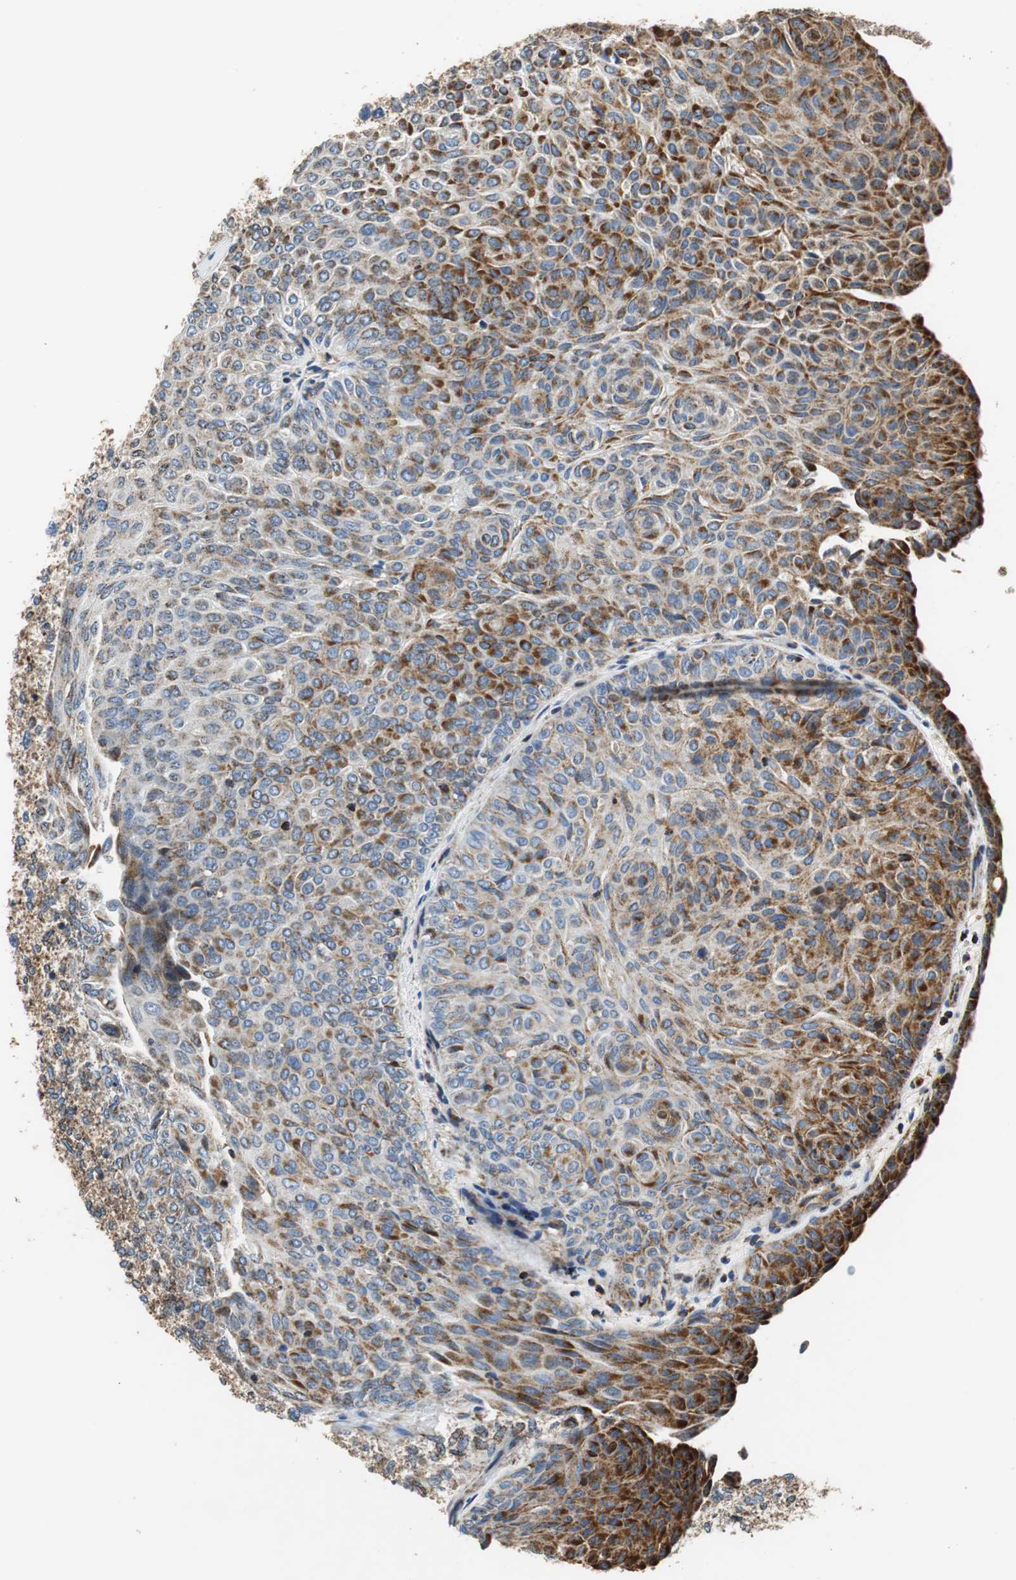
{"staining": {"intensity": "strong", "quantity": "25%-75%", "location": "cytoplasmic/membranous"}, "tissue": "urothelial cancer", "cell_type": "Tumor cells", "image_type": "cancer", "snomed": [{"axis": "morphology", "description": "Urothelial carcinoma, Low grade"}, {"axis": "topography", "description": "Urinary bladder"}], "caption": "Urothelial cancer tissue reveals strong cytoplasmic/membranous expression in about 25%-75% of tumor cells, visualized by immunohistochemistry.", "gene": "GSTK1", "patient": {"sex": "male", "age": 78}}